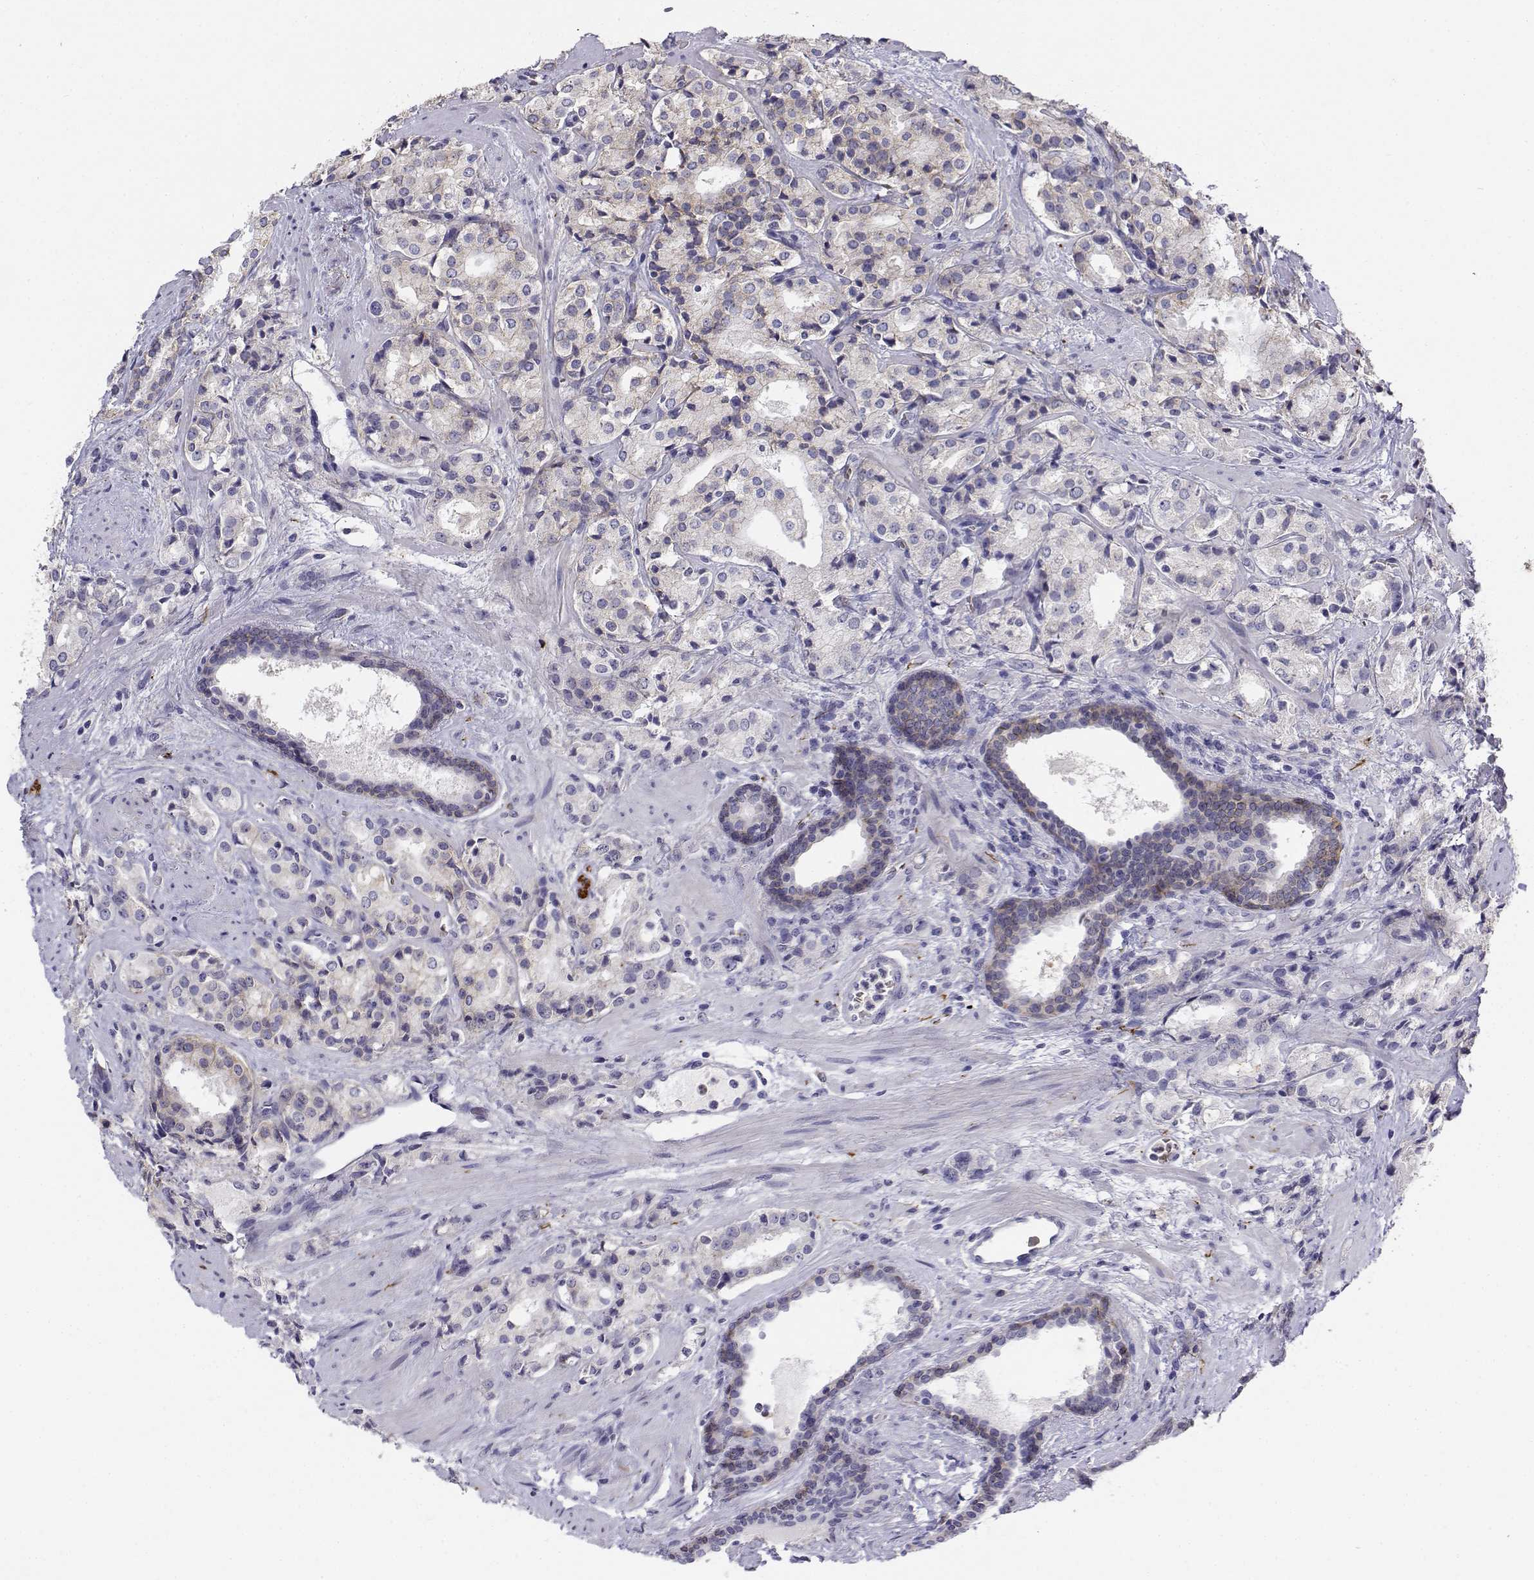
{"staining": {"intensity": "negative", "quantity": "none", "location": "none"}, "tissue": "prostate cancer", "cell_type": "Tumor cells", "image_type": "cancer", "snomed": [{"axis": "morphology", "description": "Adenocarcinoma, Low grade"}, {"axis": "topography", "description": "Prostate"}], "caption": "IHC of human prostate cancer (adenocarcinoma (low-grade)) exhibits no staining in tumor cells.", "gene": "CADM1", "patient": {"sex": "male", "age": 56}}